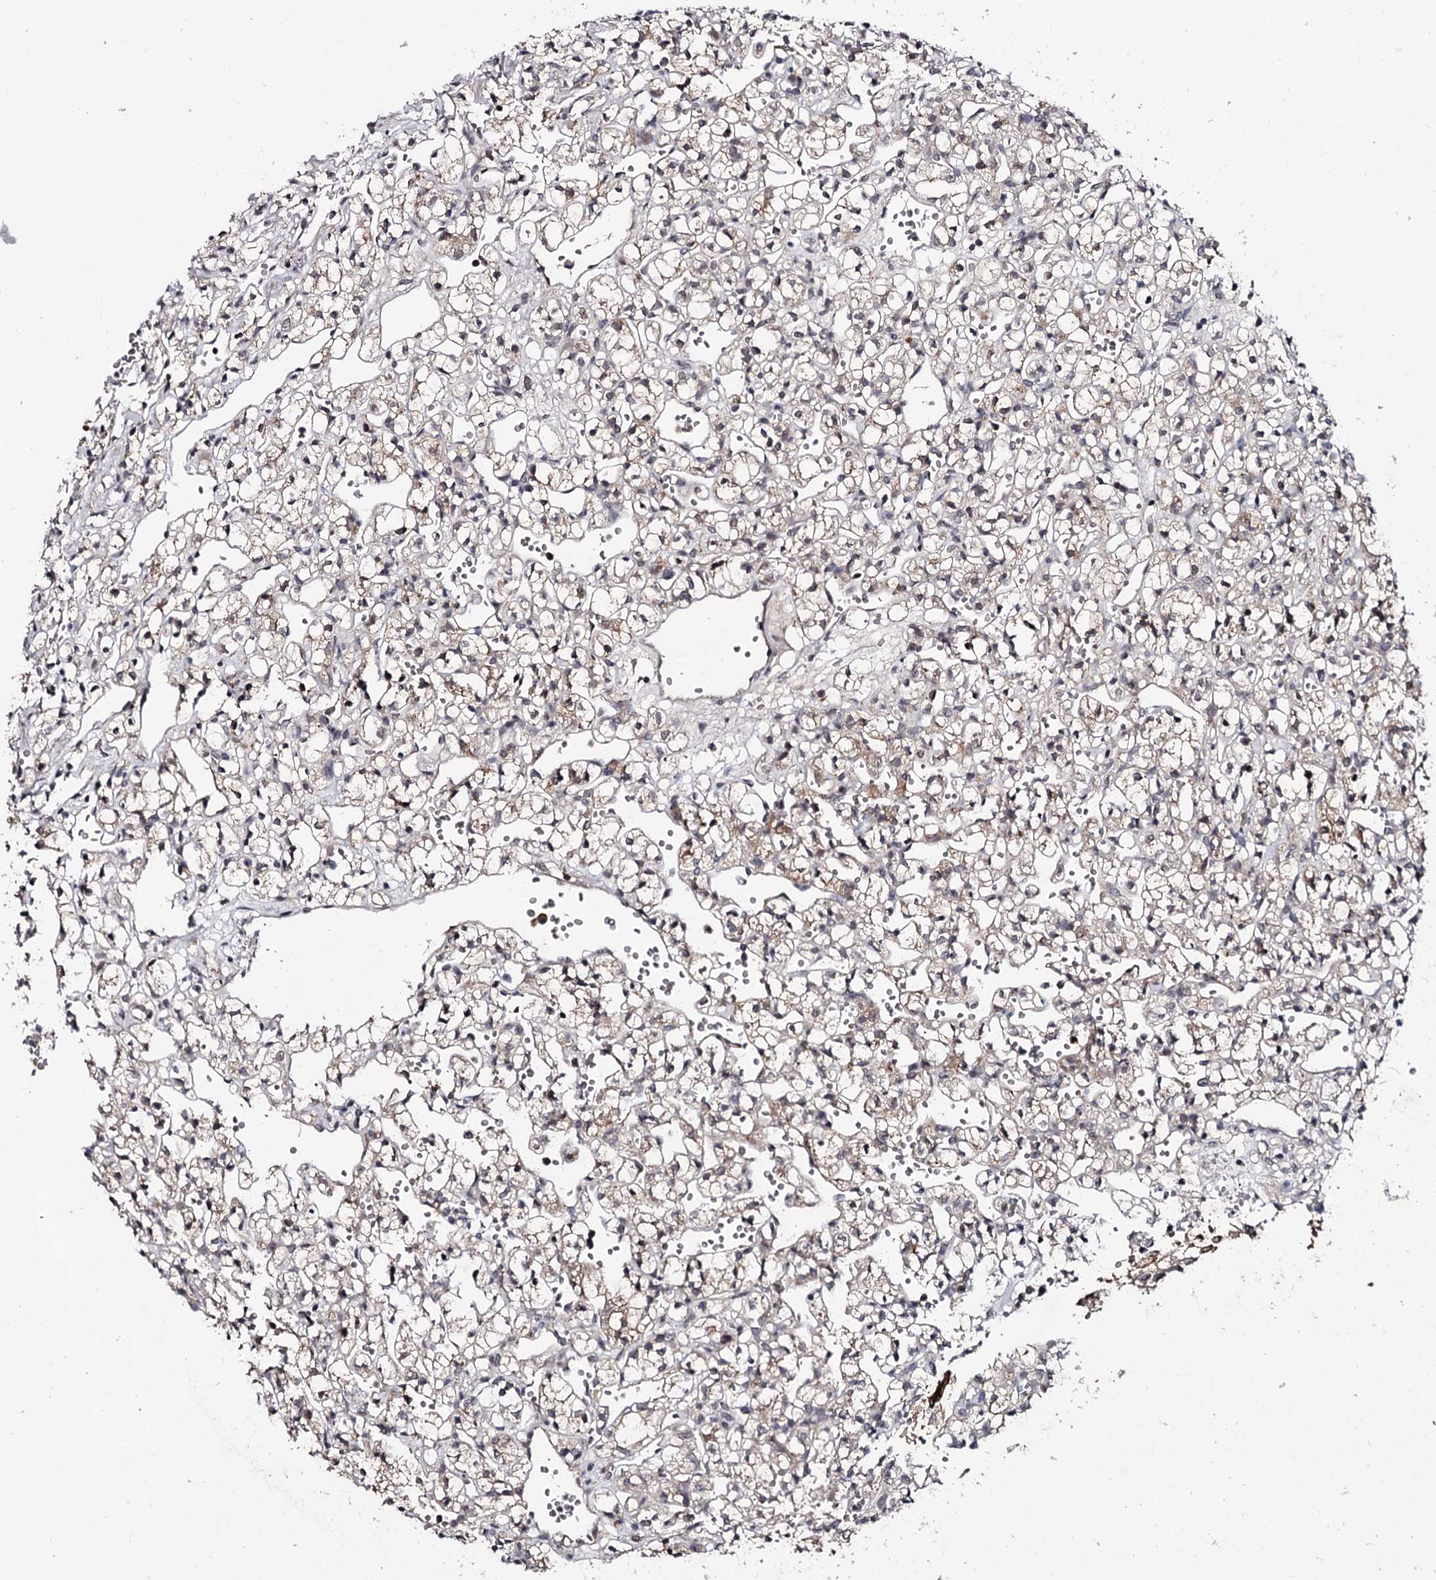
{"staining": {"intensity": "negative", "quantity": "none", "location": "none"}, "tissue": "renal cancer", "cell_type": "Tumor cells", "image_type": "cancer", "snomed": [{"axis": "morphology", "description": "Adenocarcinoma, NOS"}, {"axis": "topography", "description": "Kidney"}], "caption": "An immunohistochemistry (IHC) micrograph of adenocarcinoma (renal) is shown. There is no staining in tumor cells of adenocarcinoma (renal). (DAB IHC with hematoxylin counter stain).", "gene": "GTSF1", "patient": {"sex": "female", "age": 59}}